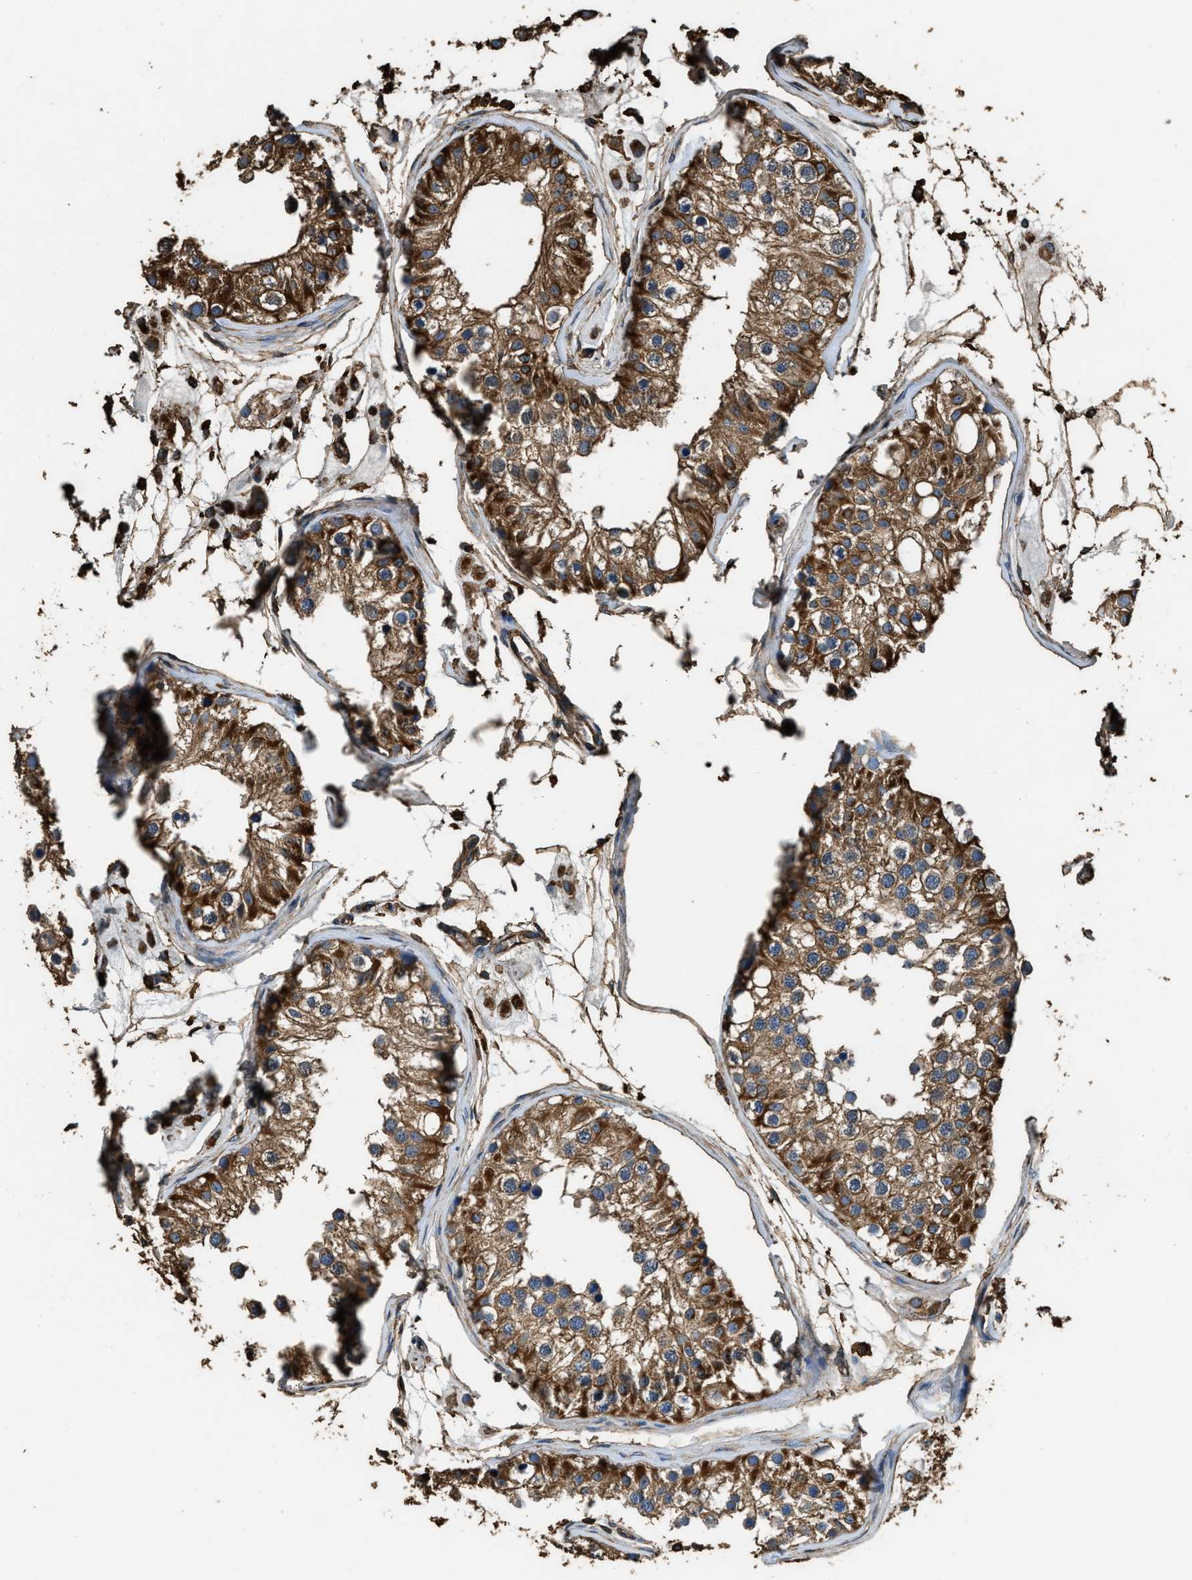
{"staining": {"intensity": "strong", "quantity": ">75%", "location": "cytoplasmic/membranous"}, "tissue": "testis", "cell_type": "Cells in seminiferous ducts", "image_type": "normal", "snomed": [{"axis": "morphology", "description": "Normal tissue, NOS"}, {"axis": "morphology", "description": "Adenocarcinoma, metastatic, NOS"}, {"axis": "topography", "description": "Testis"}], "caption": "High-power microscopy captured an IHC photomicrograph of benign testis, revealing strong cytoplasmic/membranous staining in about >75% of cells in seminiferous ducts. Nuclei are stained in blue.", "gene": "ACCS", "patient": {"sex": "male", "age": 26}}